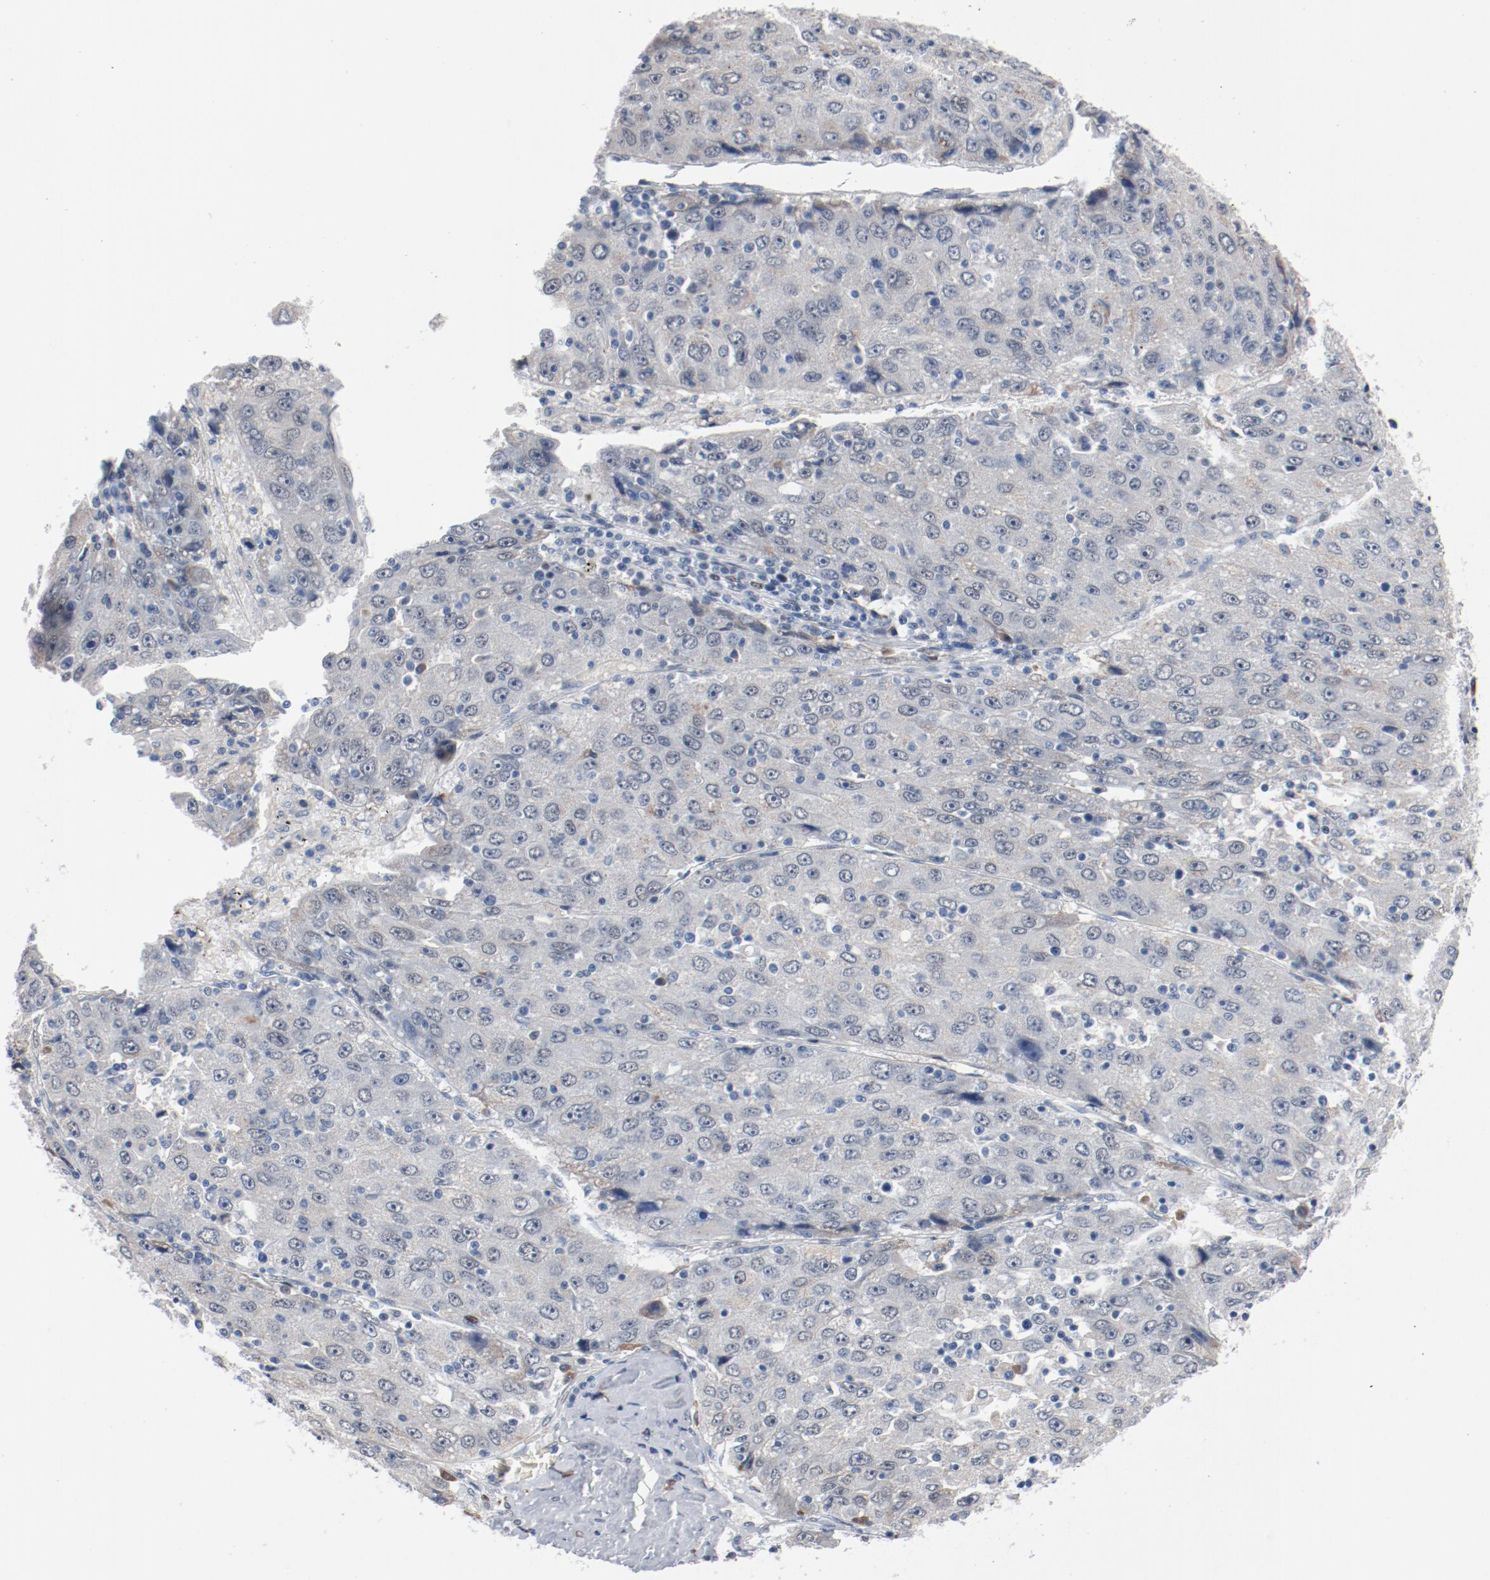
{"staining": {"intensity": "negative", "quantity": "none", "location": "none"}, "tissue": "liver cancer", "cell_type": "Tumor cells", "image_type": "cancer", "snomed": [{"axis": "morphology", "description": "Carcinoma, Hepatocellular, NOS"}, {"axis": "topography", "description": "Liver"}], "caption": "The photomicrograph exhibits no staining of tumor cells in liver cancer.", "gene": "FOXP1", "patient": {"sex": "male", "age": 49}}